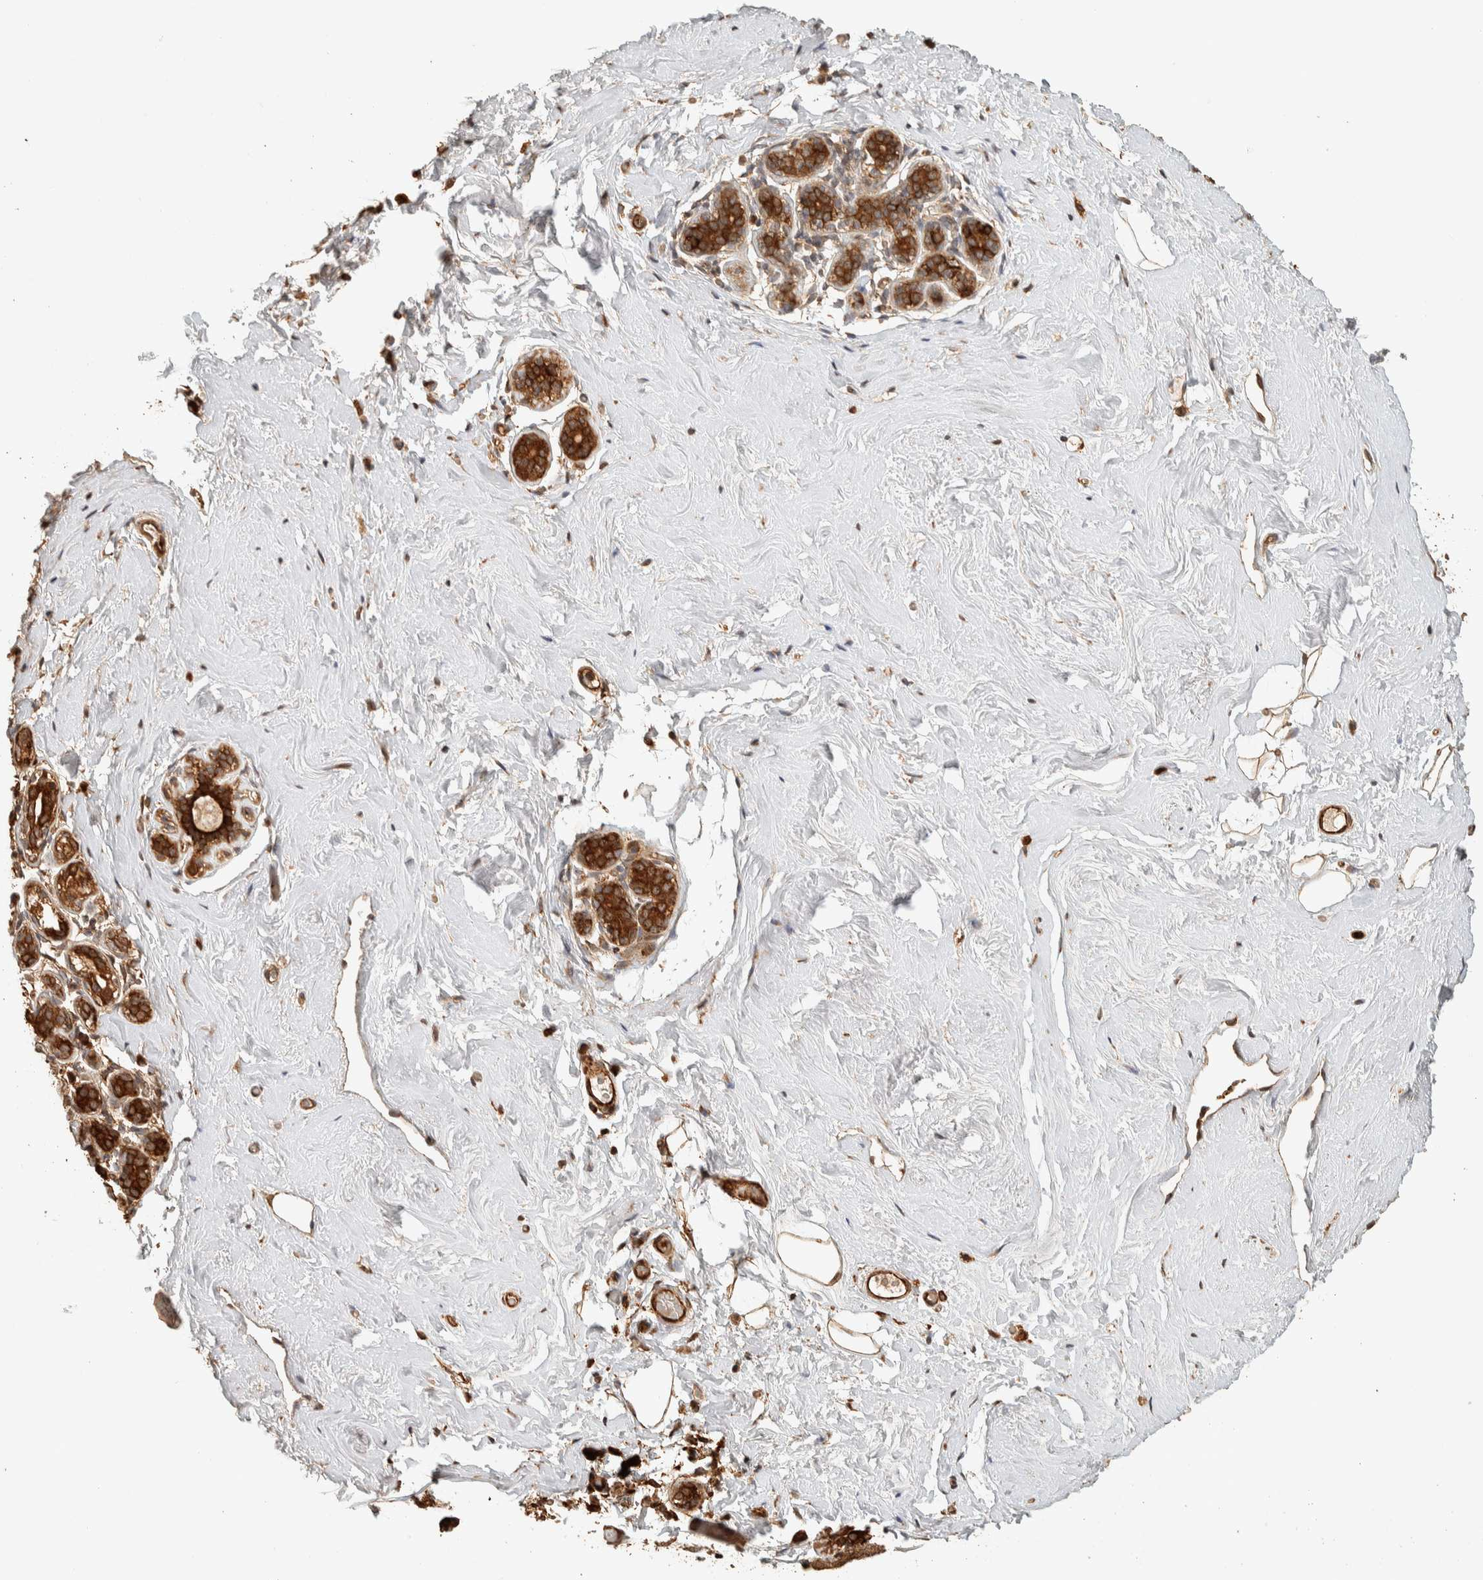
{"staining": {"intensity": "moderate", "quantity": ">75%", "location": "cytoplasmic/membranous"}, "tissue": "breast", "cell_type": "Adipocytes", "image_type": "normal", "snomed": [{"axis": "morphology", "description": "Normal tissue, NOS"}, {"axis": "topography", "description": "Breast"}], "caption": "Immunohistochemical staining of benign breast displays >75% levels of moderate cytoplasmic/membranous protein staining in about >75% of adipocytes.", "gene": "EXOC7", "patient": {"sex": "female", "age": 75}}